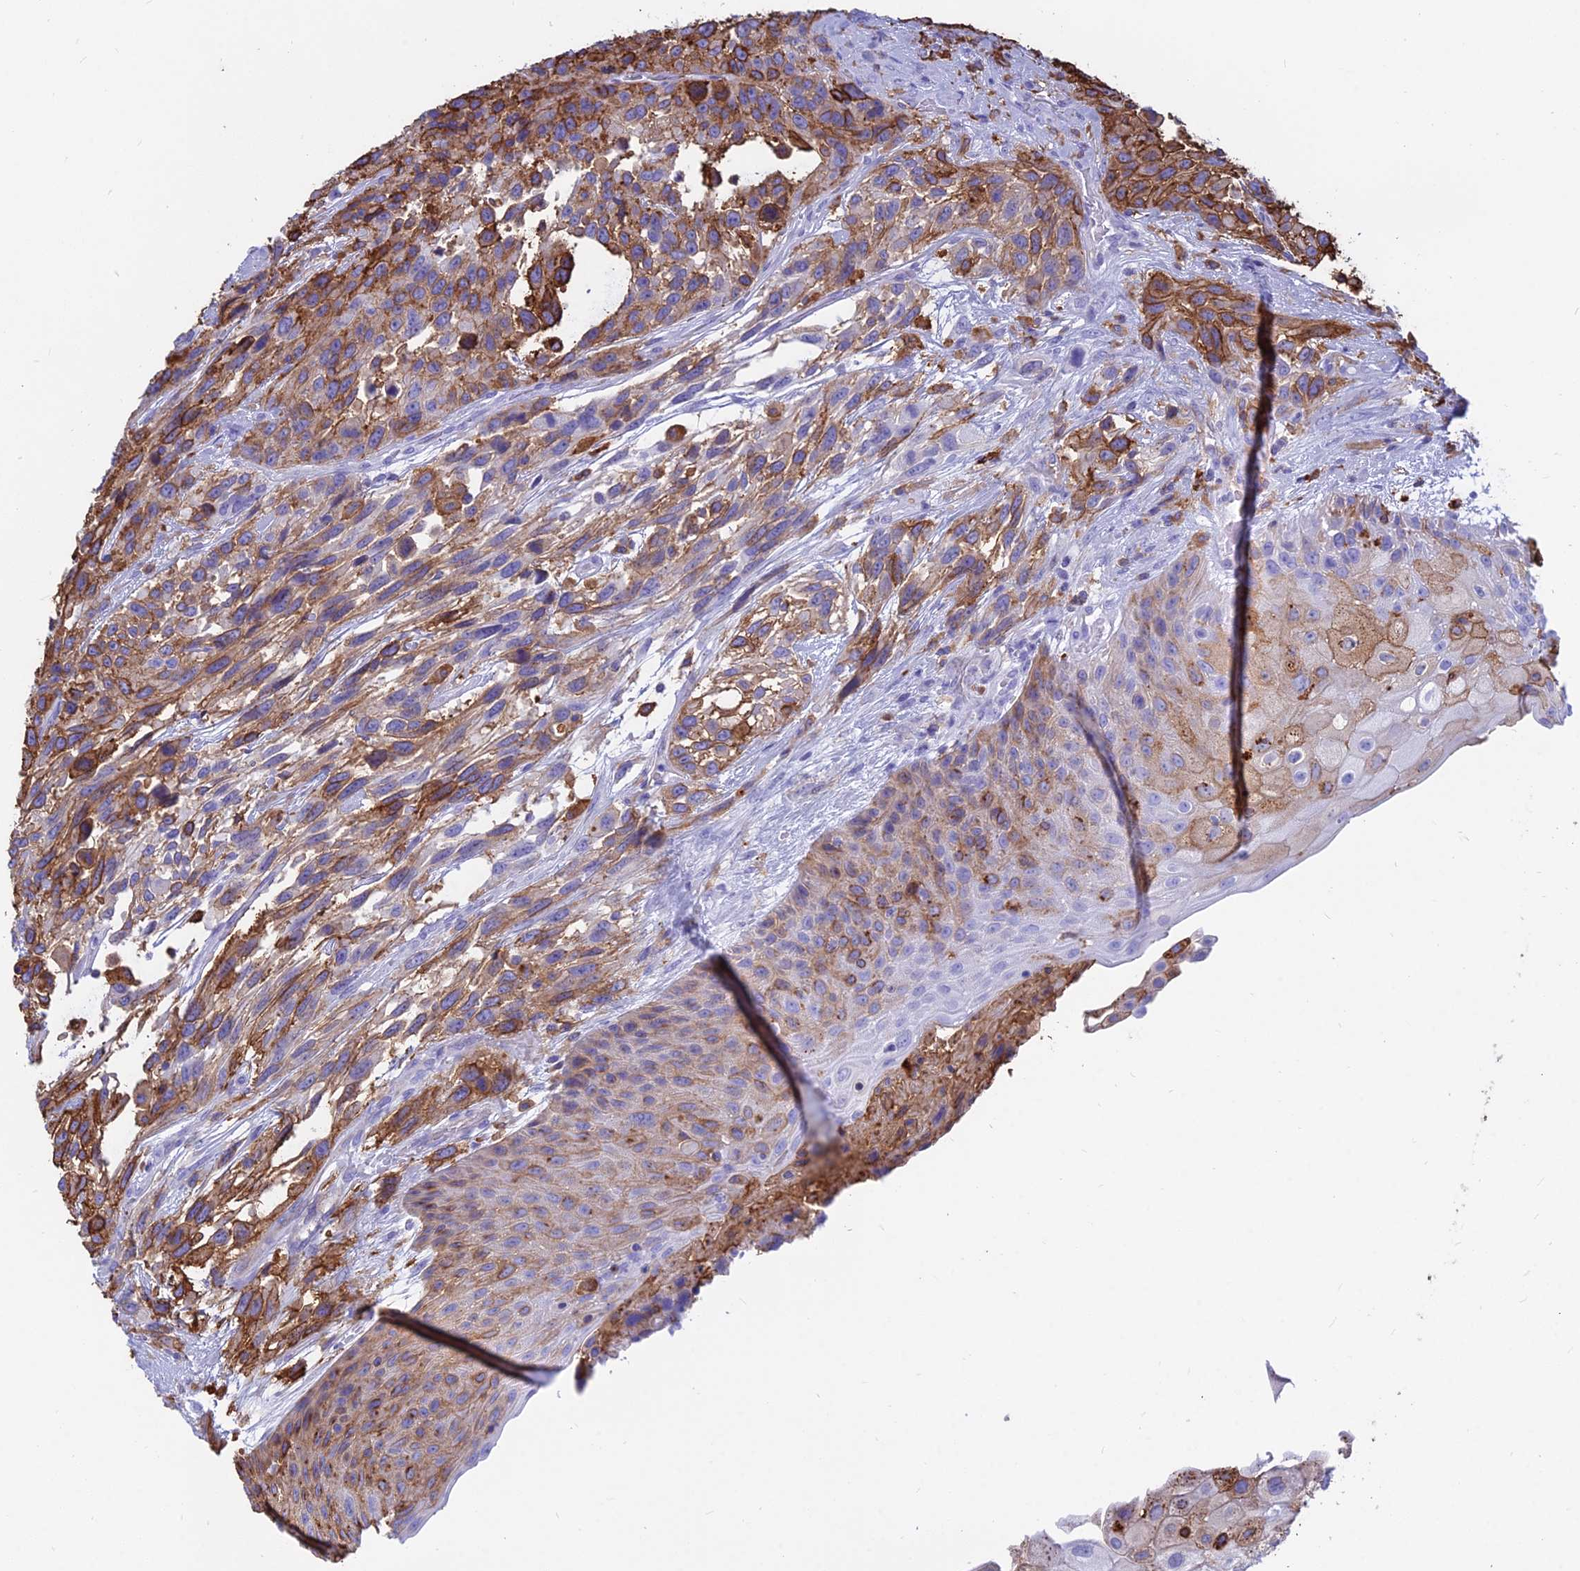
{"staining": {"intensity": "moderate", "quantity": "25%-75%", "location": "cytoplasmic/membranous"}, "tissue": "urothelial cancer", "cell_type": "Tumor cells", "image_type": "cancer", "snomed": [{"axis": "morphology", "description": "Urothelial carcinoma, High grade"}, {"axis": "topography", "description": "Urinary bladder"}], "caption": "Protein staining of urothelial cancer tissue displays moderate cytoplasmic/membranous expression in about 25%-75% of tumor cells.", "gene": "HLA-DRB1", "patient": {"sex": "female", "age": 70}}